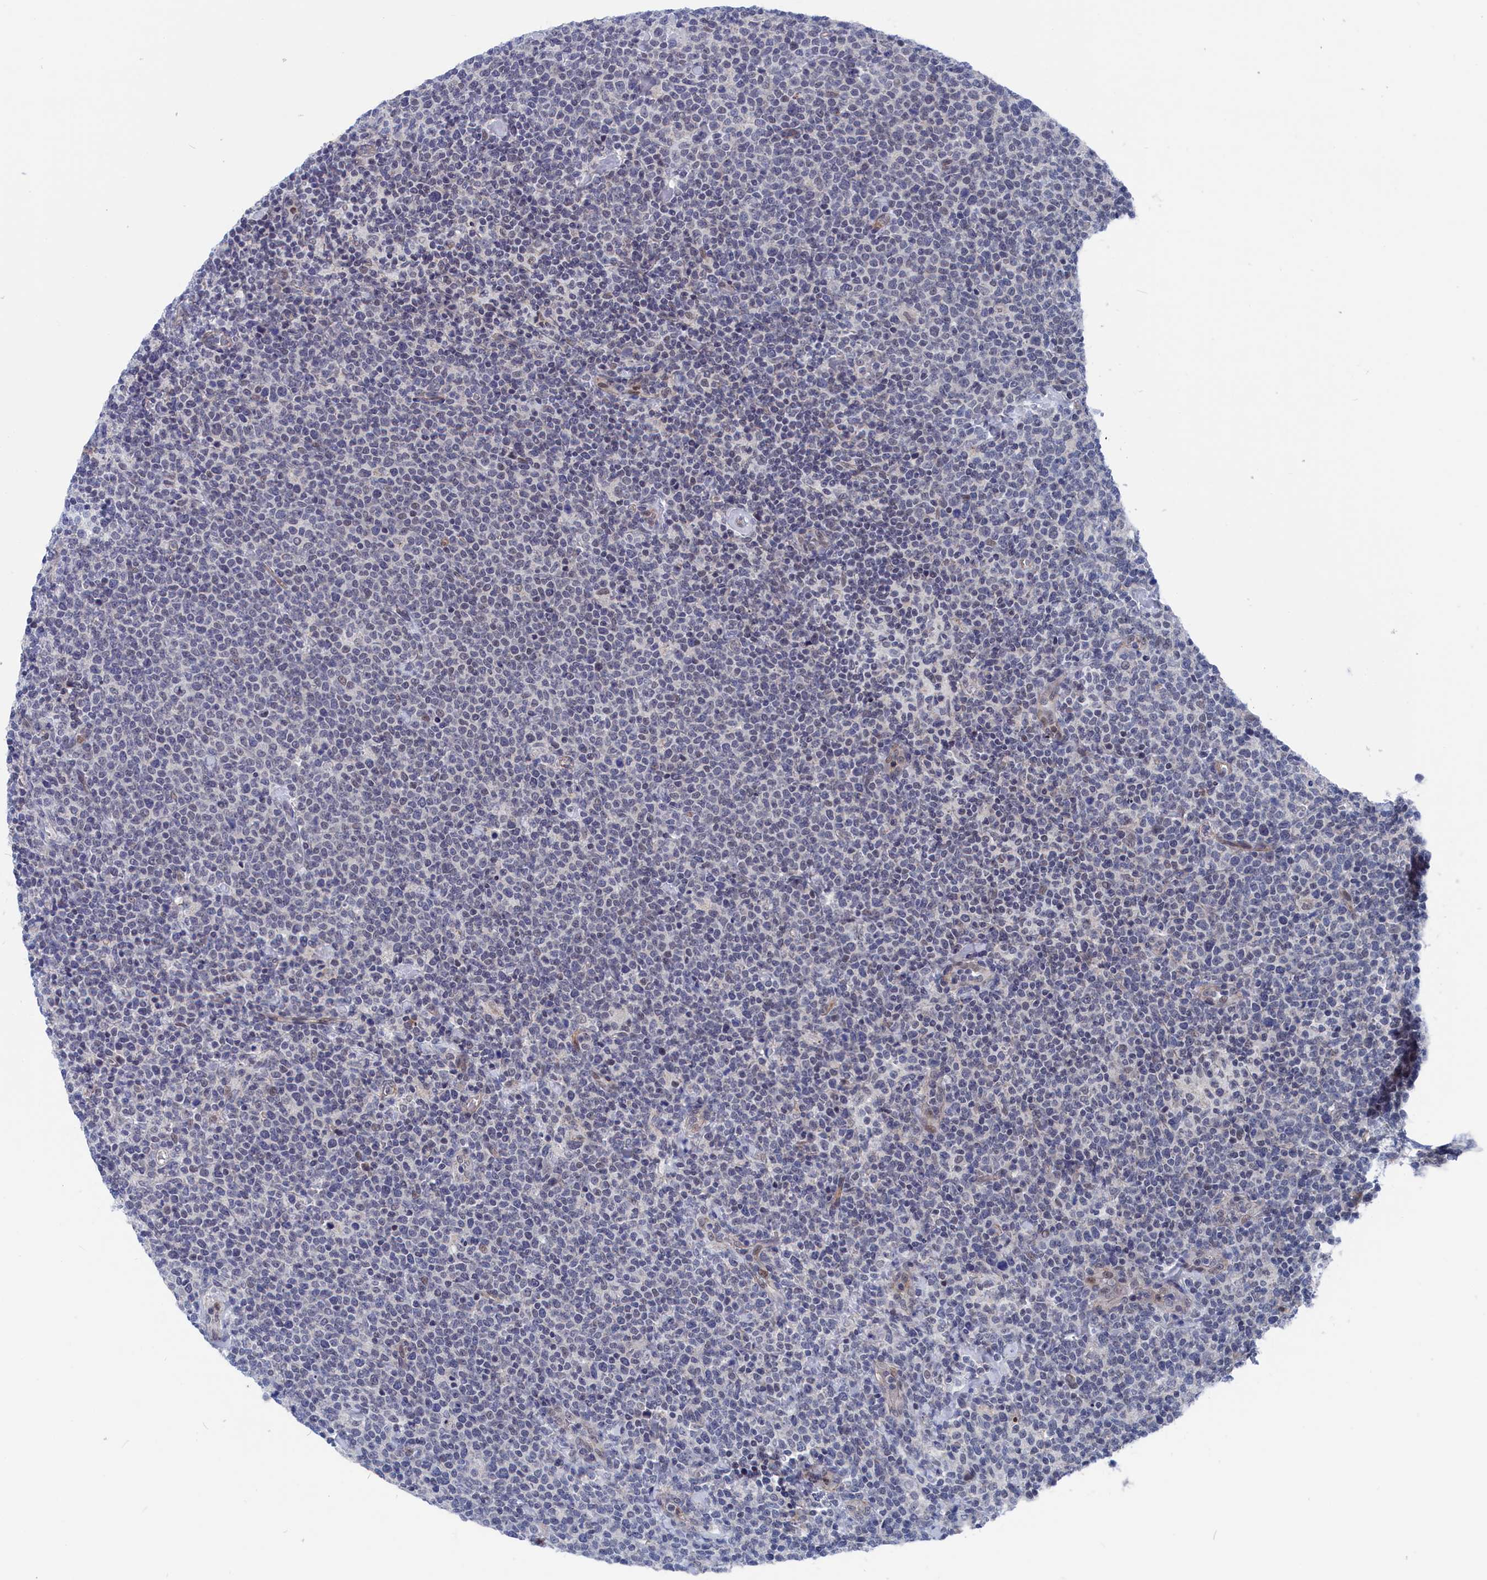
{"staining": {"intensity": "negative", "quantity": "none", "location": "none"}, "tissue": "lymphoma", "cell_type": "Tumor cells", "image_type": "cancer", "snomed": [{"axis": "morphology", "description": "Malignant lymphoma, non-Hodgkin's type, High grade"}, {"axis": "topography", "description": "Lymph node"}], "caption": "Tumor cells are negative for brown protein staining in lymphoma.", "gene": "MARCHF3", "patient": {"sex": "male", "age": 61}}